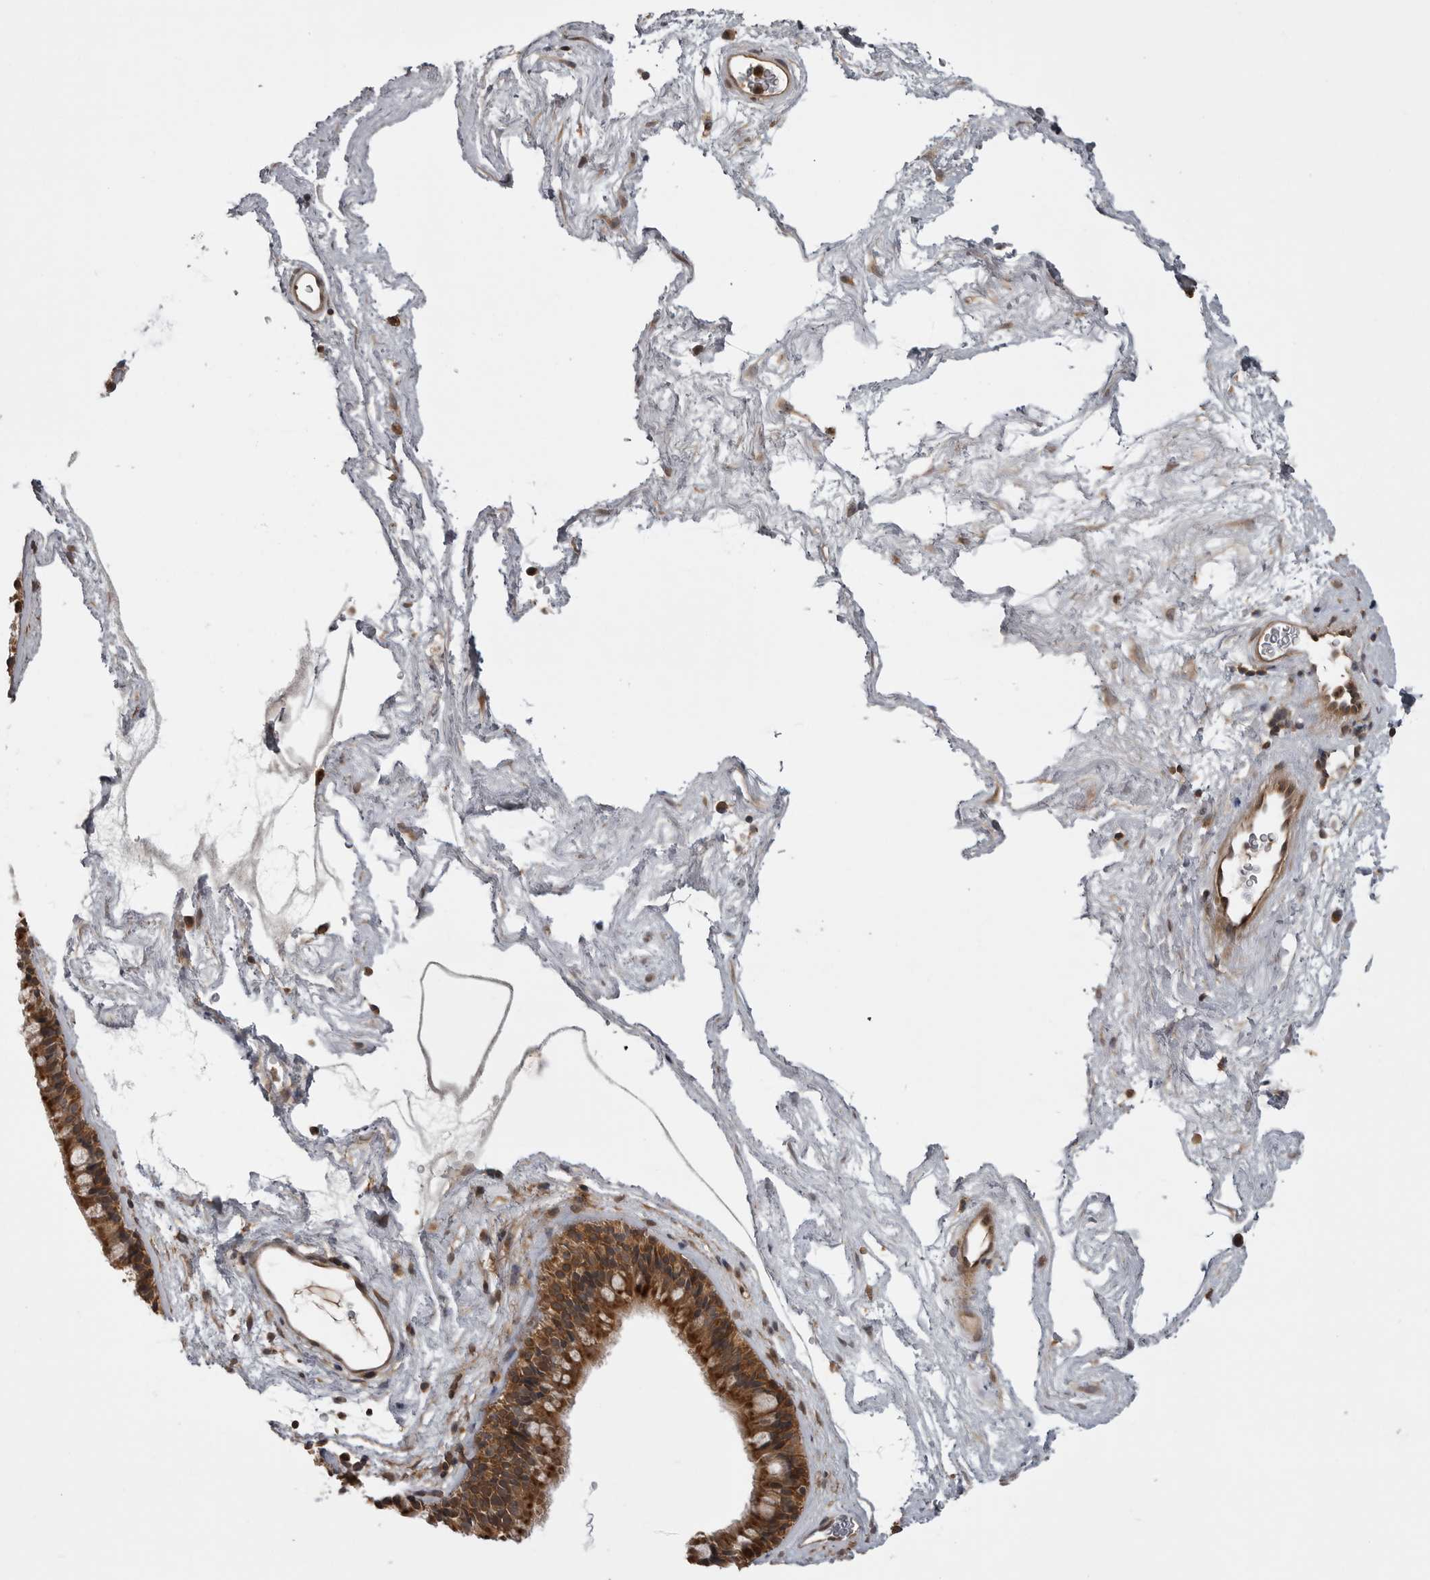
{"staining": {"intensity": "strong", "quantity": ">75%", "location": "cytoplasmic/membranous"}, "tissue": "nasopharynx", "cell_type": "Respiratory epithelial cells", "image_type": "normal", "snomed": [{"axis": "morphology", "description": "Normal tissue, NOS"}, {"axis": "morphology", "description": "Inflammation, NOS"}, {"axis": "topography", "description": "Nasopharynx"}], "caption": "An image showing strong cytoplasmic/membranous positivity in about >75% of respiratory epithelial cells in normal nasopharynx, as visualized by brown immunohistochemical staining.", "gene": "STK24", "patient": {"sex": "male", "age": 48}}